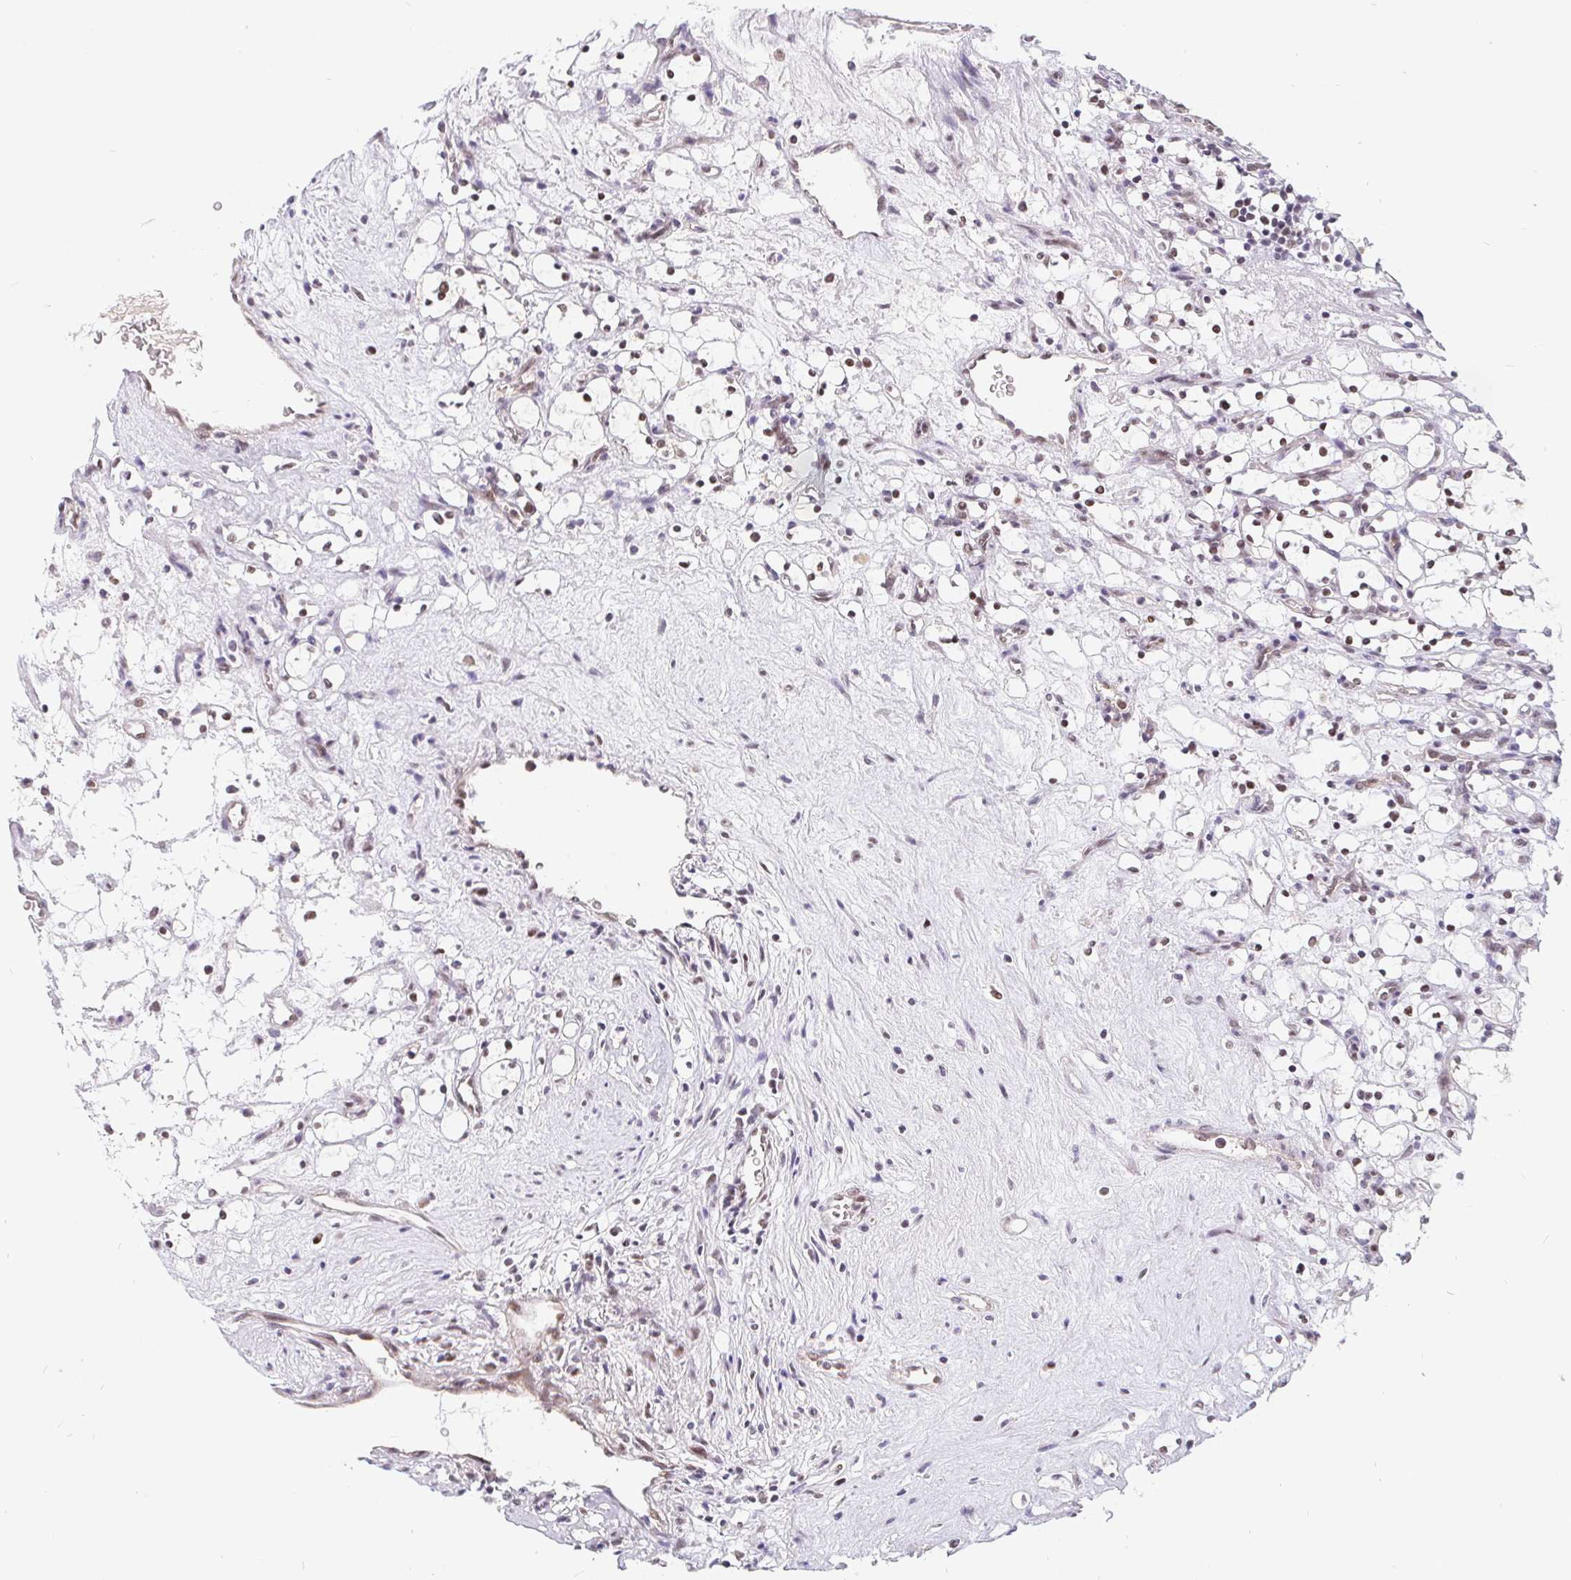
{"staining": {"intensity": "weak", "quantity": "25%-75%", "location": "nuclear"}, "tissue": "renal cancer", "cell_type": "Tumor cells", "image_type": "cancer", "snomed": [{"axis": "morphology", "description": "Adenocarcinoma, NOS"}, {"axis": "topography", "description": "Kidney"}], "caption": "IHC (DAB) staining of human renal cancer demonstrates weak nuclear protein expression in approximately 25%-75% of tumor cells. The staining was performed using DAB (3,3'-diaminobenzidine), with brown indicating positive protein expression. Nuclei are stained blue with hematoxylin.", "gene": "POU2F1", "patient": {"sex": "female", "age": 69}}